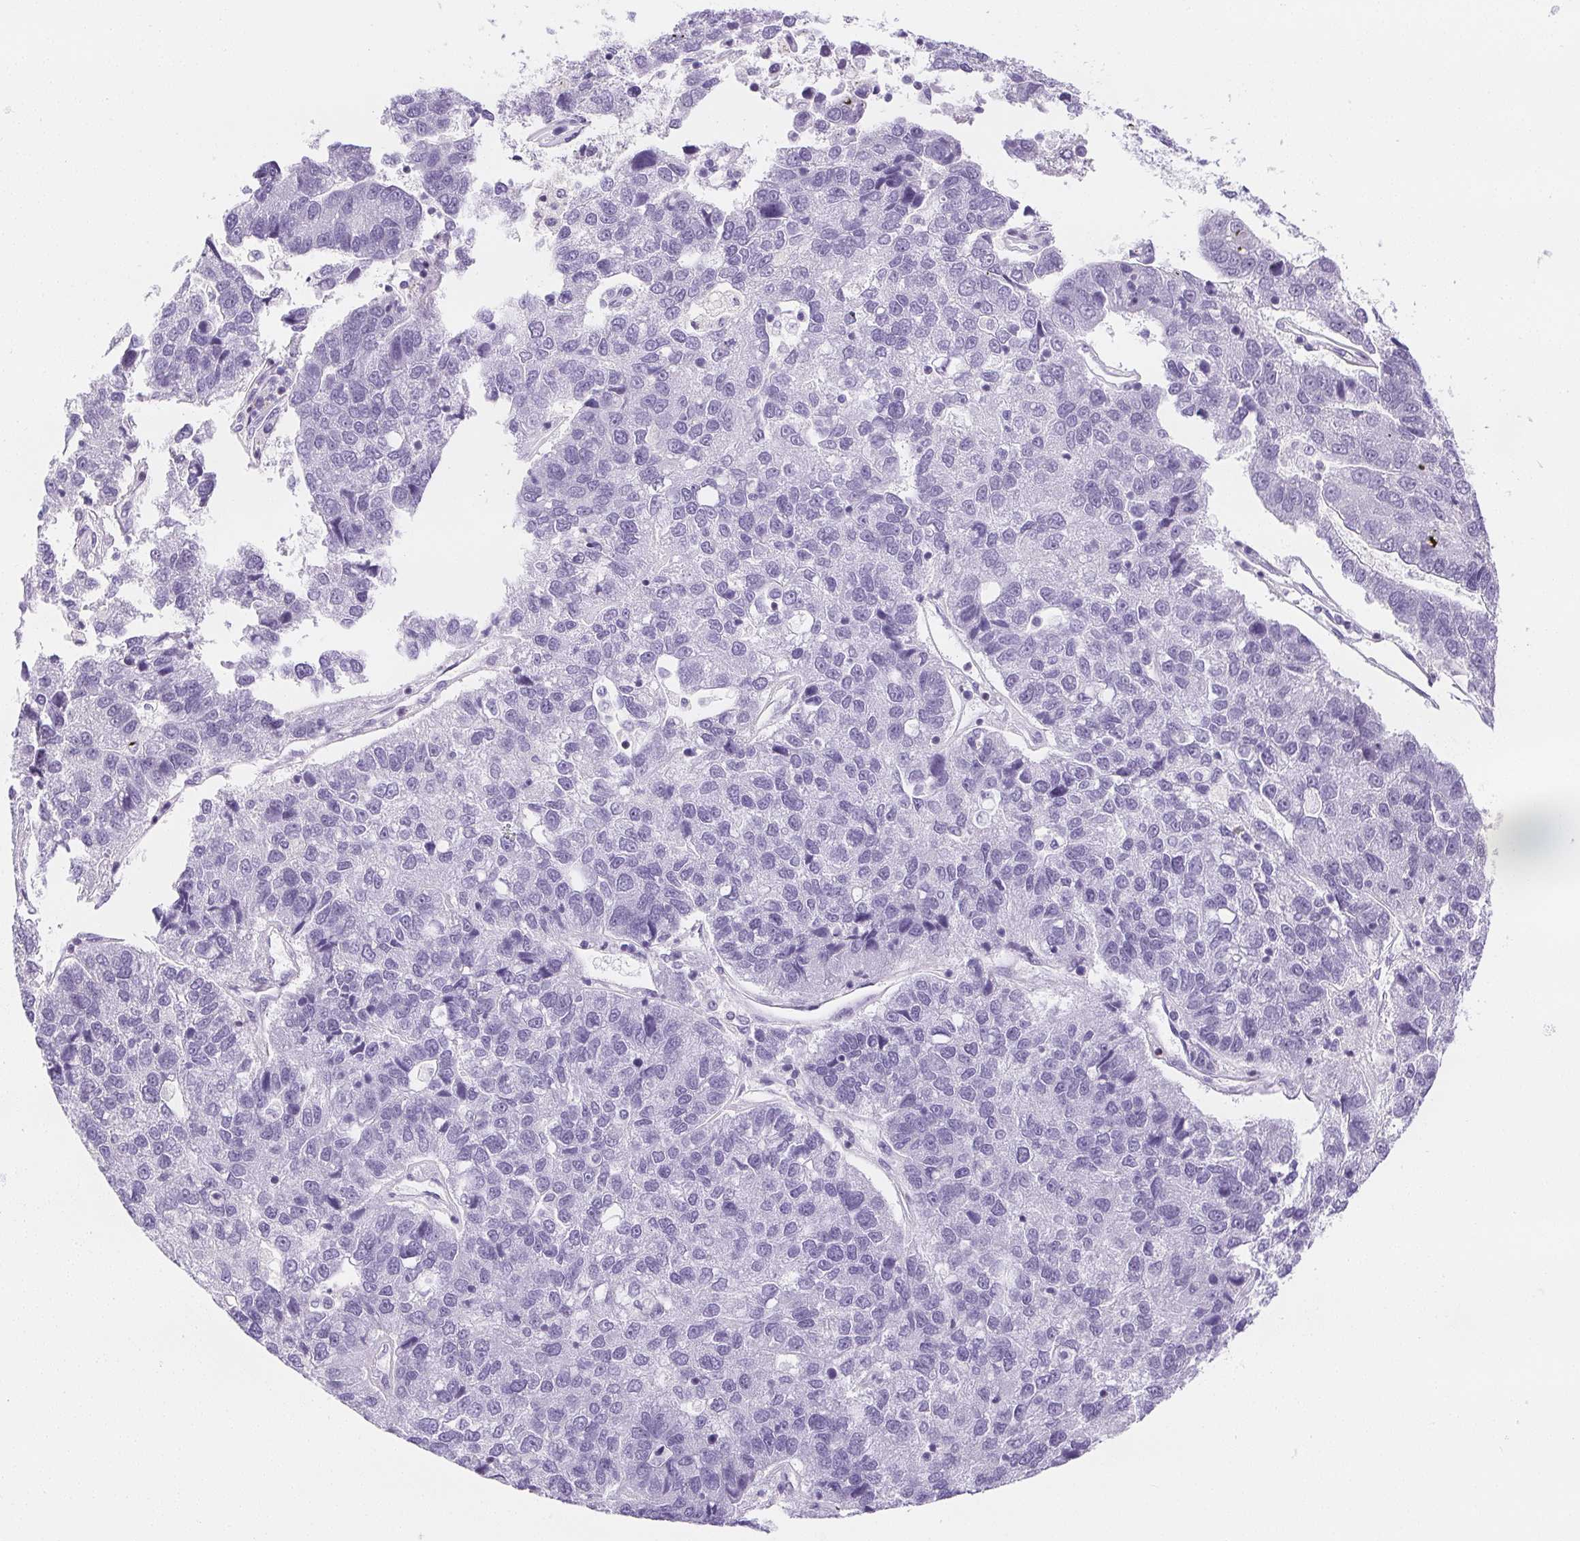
{"staining": {"intensity": "negative", "quantity": "none", "location": "none"}, "tissue": "pancreatic cancer", "cell_type": "Tumor cells", "image_type": "cancer", "snomed": [{"axis": "morphology", "description": "Adenocarcinoma, NOS"}, {"axis": "topography", "description": "Pancreas"}], "caption": "IHC of human adenocarcinoma (pancreatic) shows no staining in tumor cells.", "gene": "BEND2", "patient": {"sex": "female", "age": 61}}